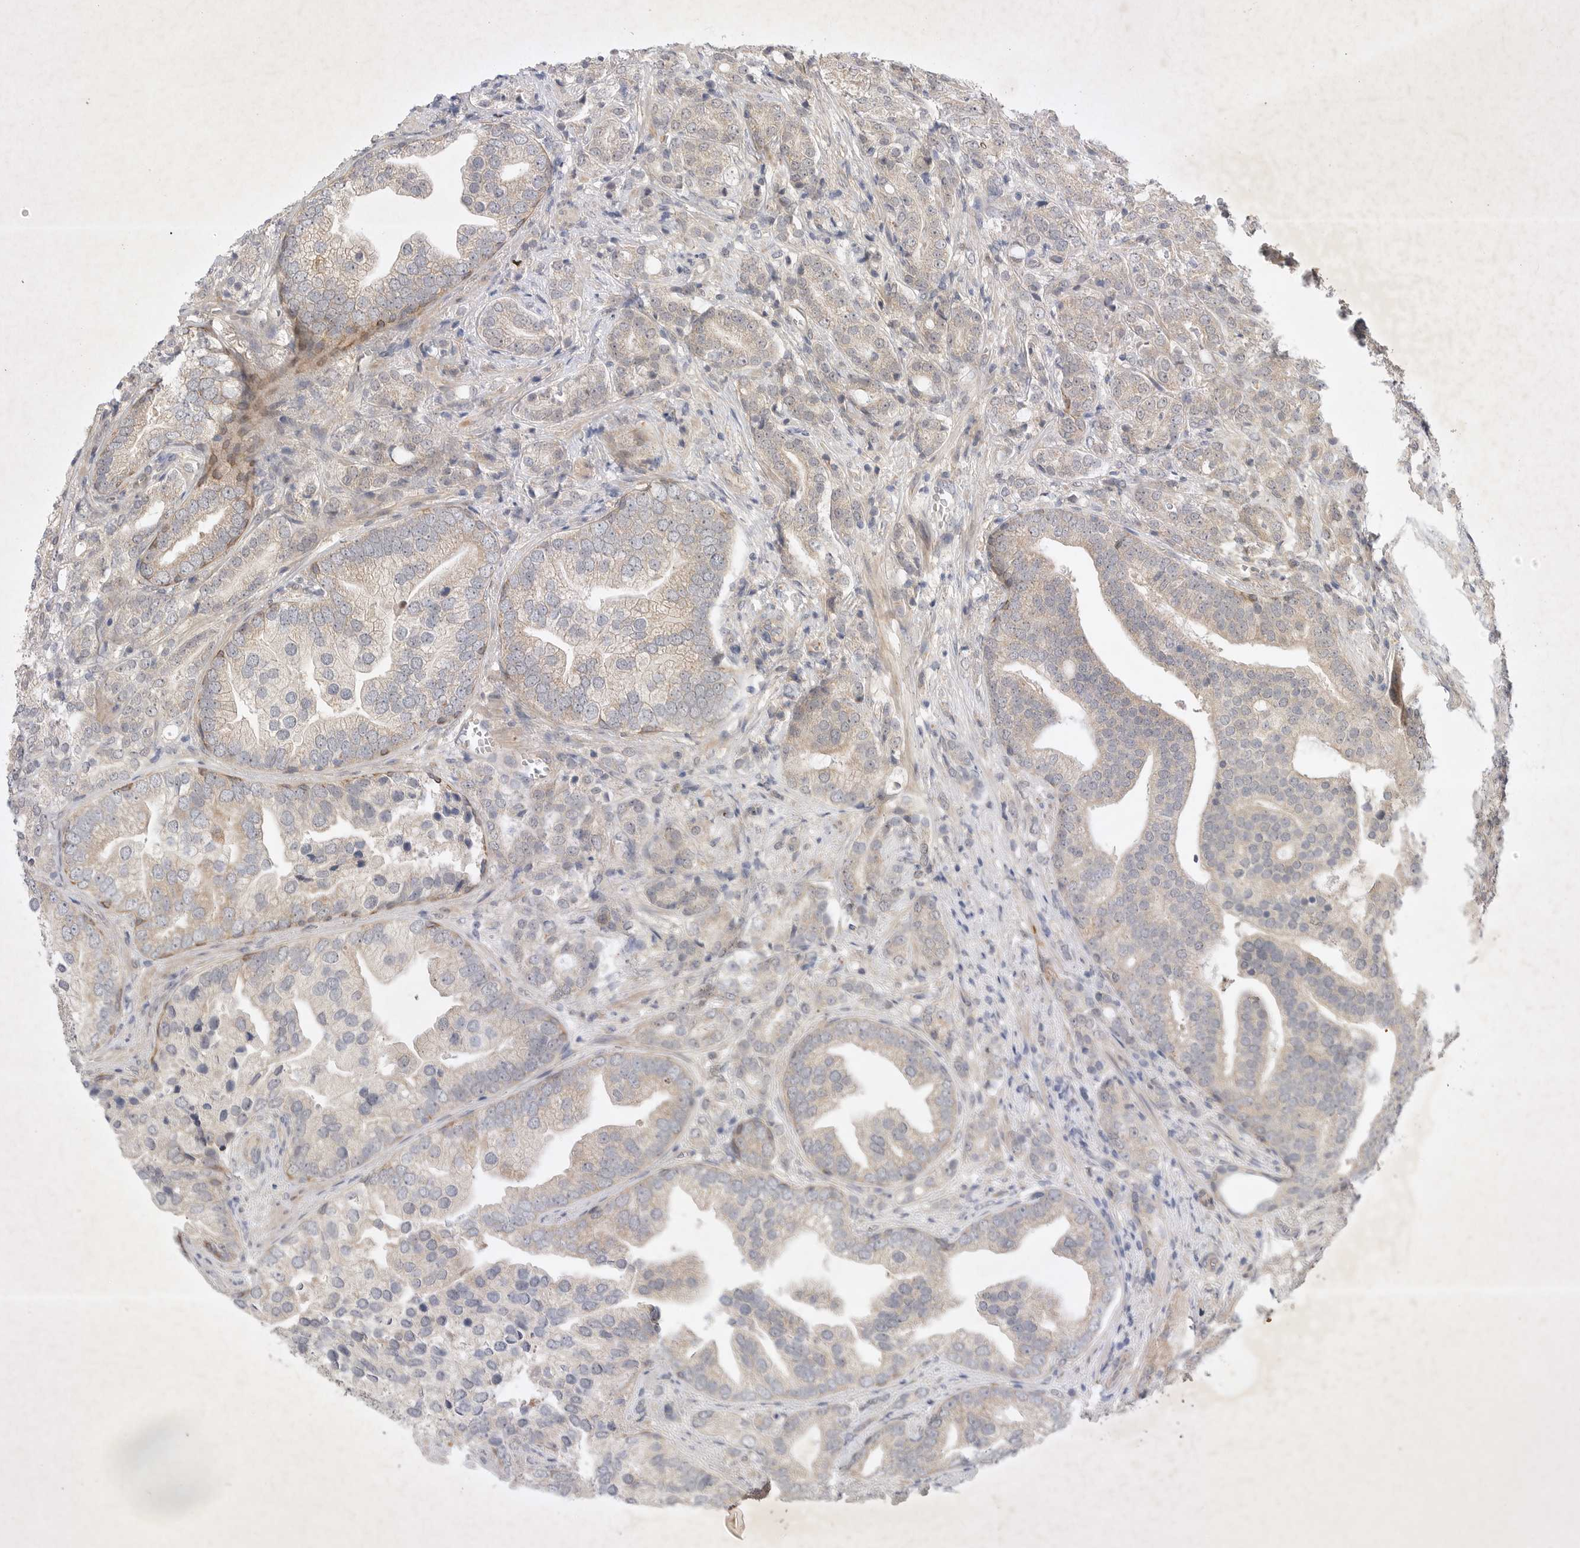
{"staining": {"intensity": "negative", "quantity": "none", "location": "none"}, "tissue": "prostate cancer", "cell_type": "Tumor cells", "image_type": "cancer", "snomed": [{"axis": "morphology", "description": "Adenocarcinoma, High grade"}, {"axis": "topography", "description": "Prostate"}], "caption": "This is a image of immunohistochemistry (IHC) staining of prostate cancer (high-grade adenocarcinoma), which shows no staining in tumor cells.", "gene": "PTPDC1", "patient": {"sex": "male", "age": 57}}